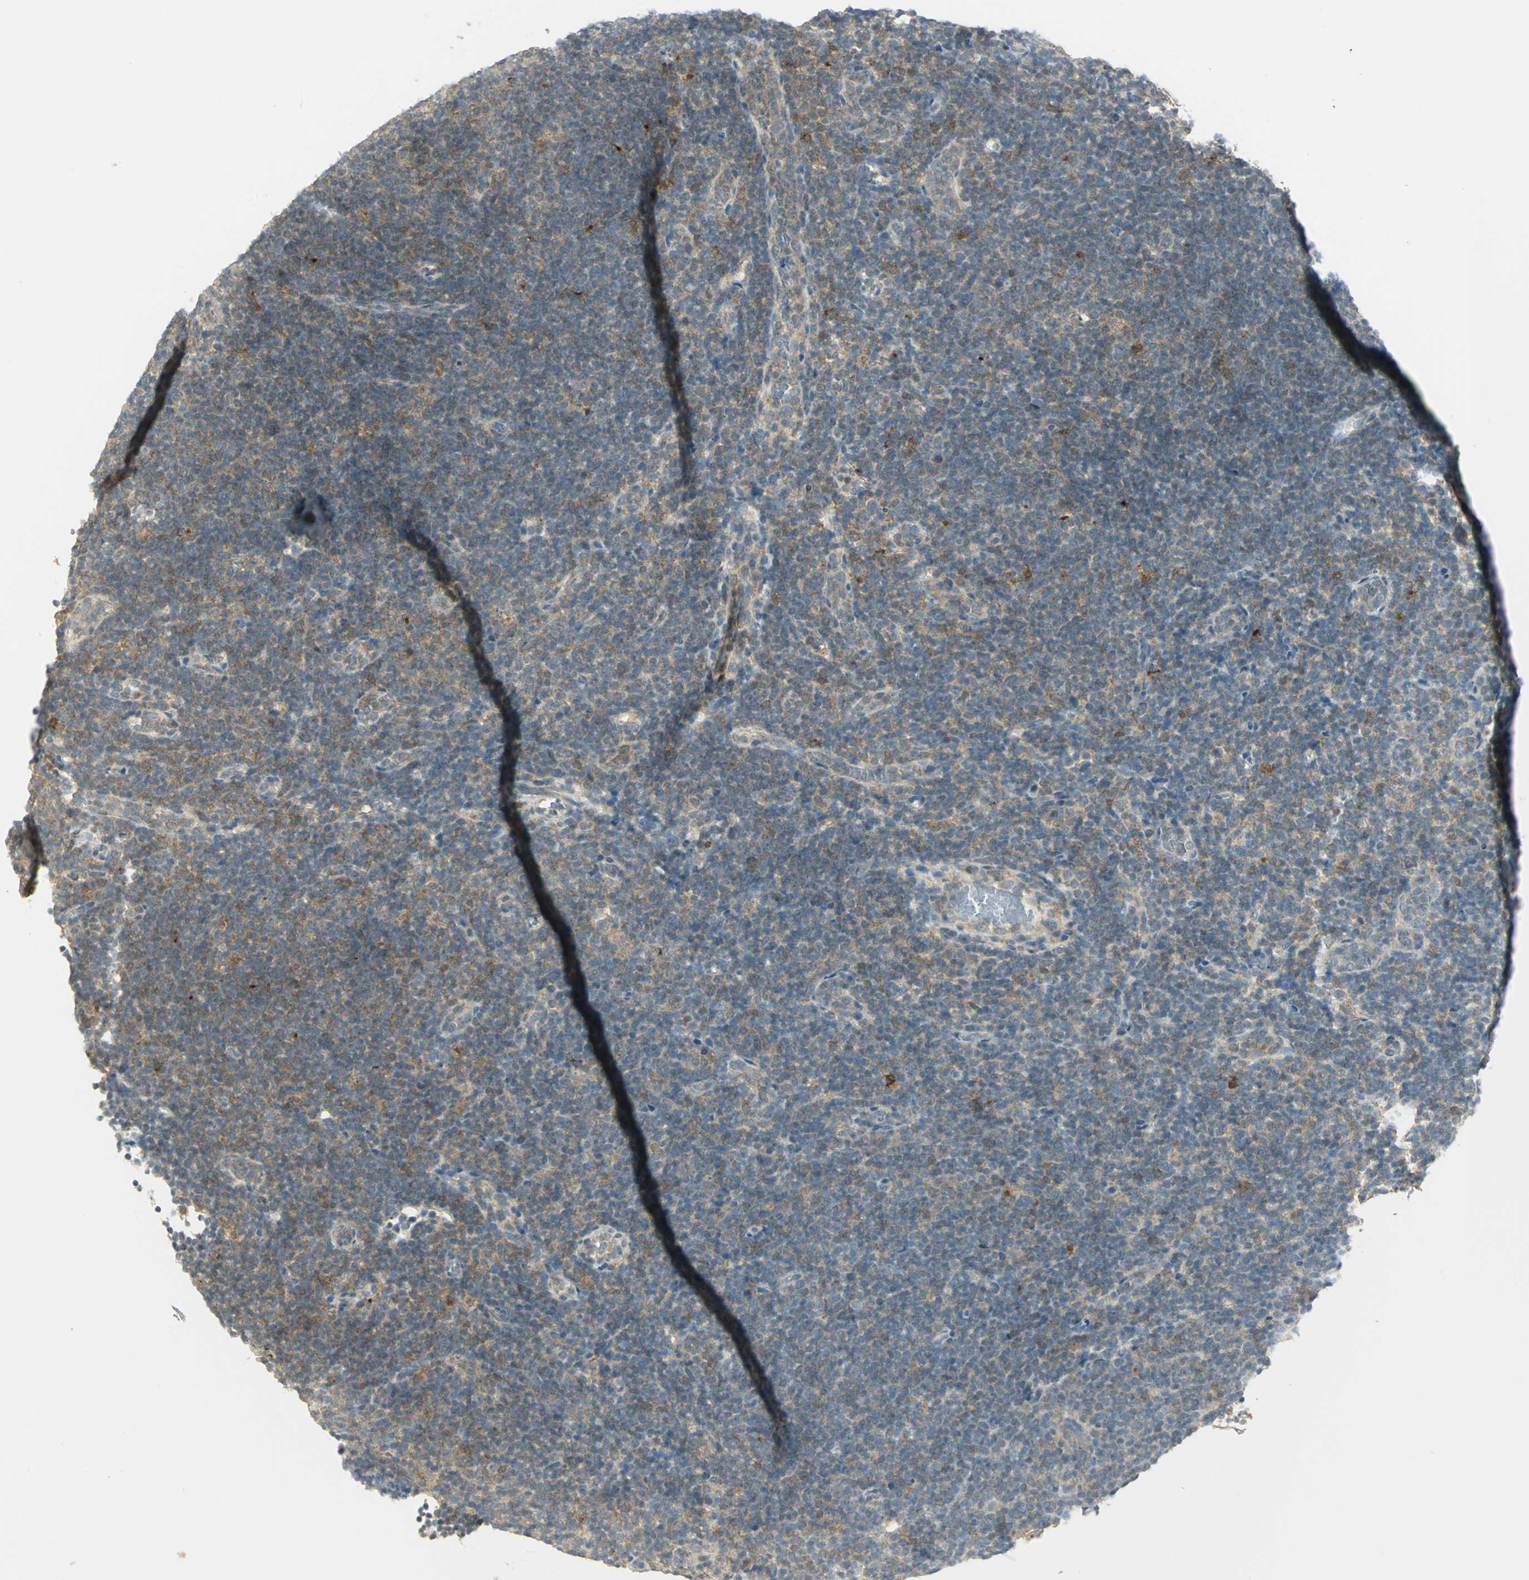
{"staining": {"intensity": "weak", "quantity": ">75%", "location": "cytoplasmic/membranous"}, "tissue": "lymphoma", "cell_type": "Tumor cells", "image_type": "cancer", "snomed": [{"axis": "morphology", "description": "Hodgkin's disease, NOS"}, {"axis": "topography", "description": "Lymph node"}], "caption": "Immunohistochemistry (IHC) photomicrograph of Hodgkin's disease stained for a protein (brown), which displays low levels of weak cytoplasmic/membranous expression in about >75% of tumor cells.", "gene": "MAPK8IP3", "patient": {"sex": "female", "age": 57}}